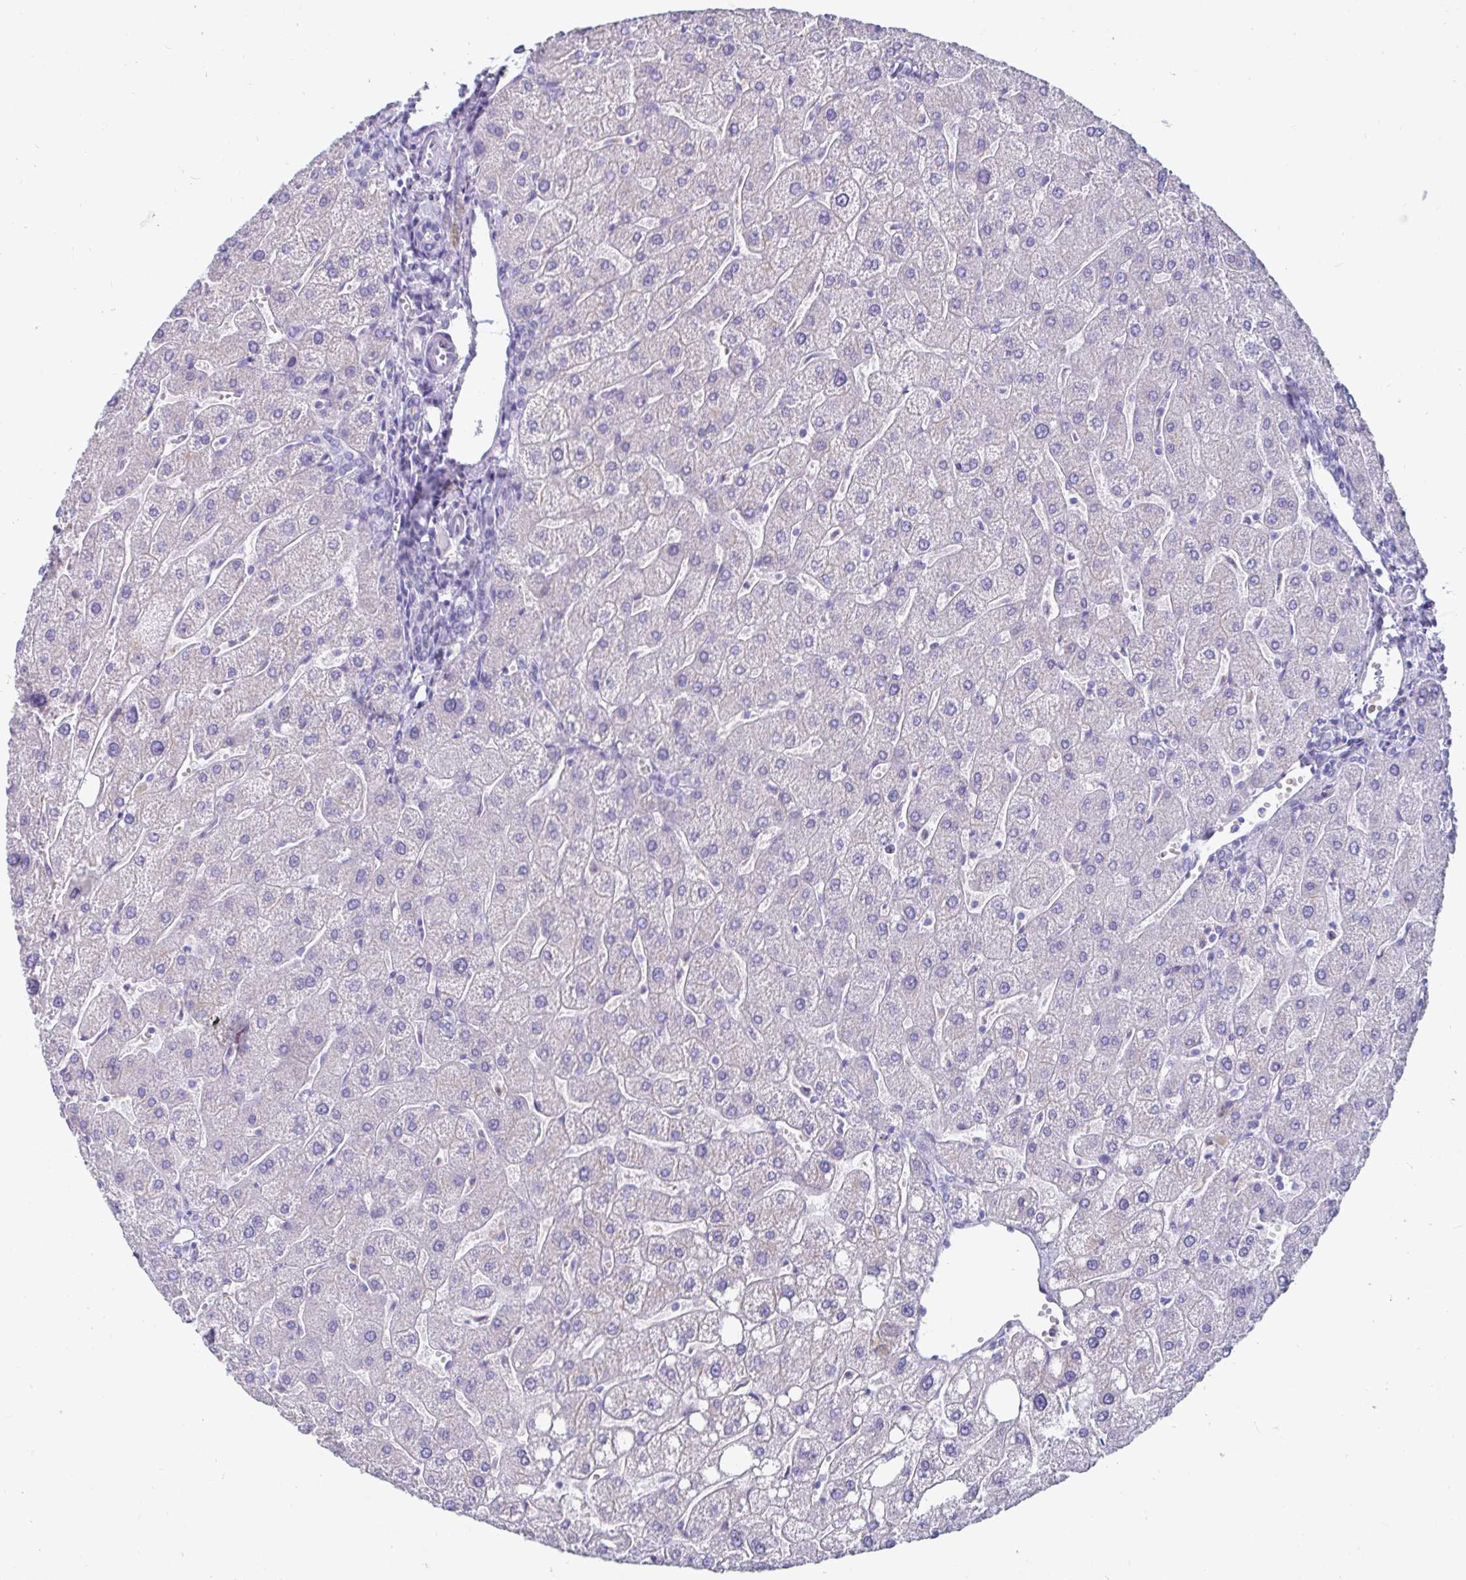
{"staining": {"intensity": "negative", "quantity": "none", "location": "none"}, "tissue": "liver", "cell_type": "Cholangiocytes", "image_type": "normal", "snomed": [{"axis": "morphology", "description": "Normal tissue, NOS"}, {"axis": "topography", "description": "Liver"}], "caption": "Immunohistochemical staining of benign liver shows no significant positivity in cholangiocytes. The staining was performed using DAB to visualize the protein expression in brown, while the nuclei were stained in blue with hematoxylin (Magnification: 20x).", "gene": "ZPBP2", "patient": {"sex": "male", "age": 67}}